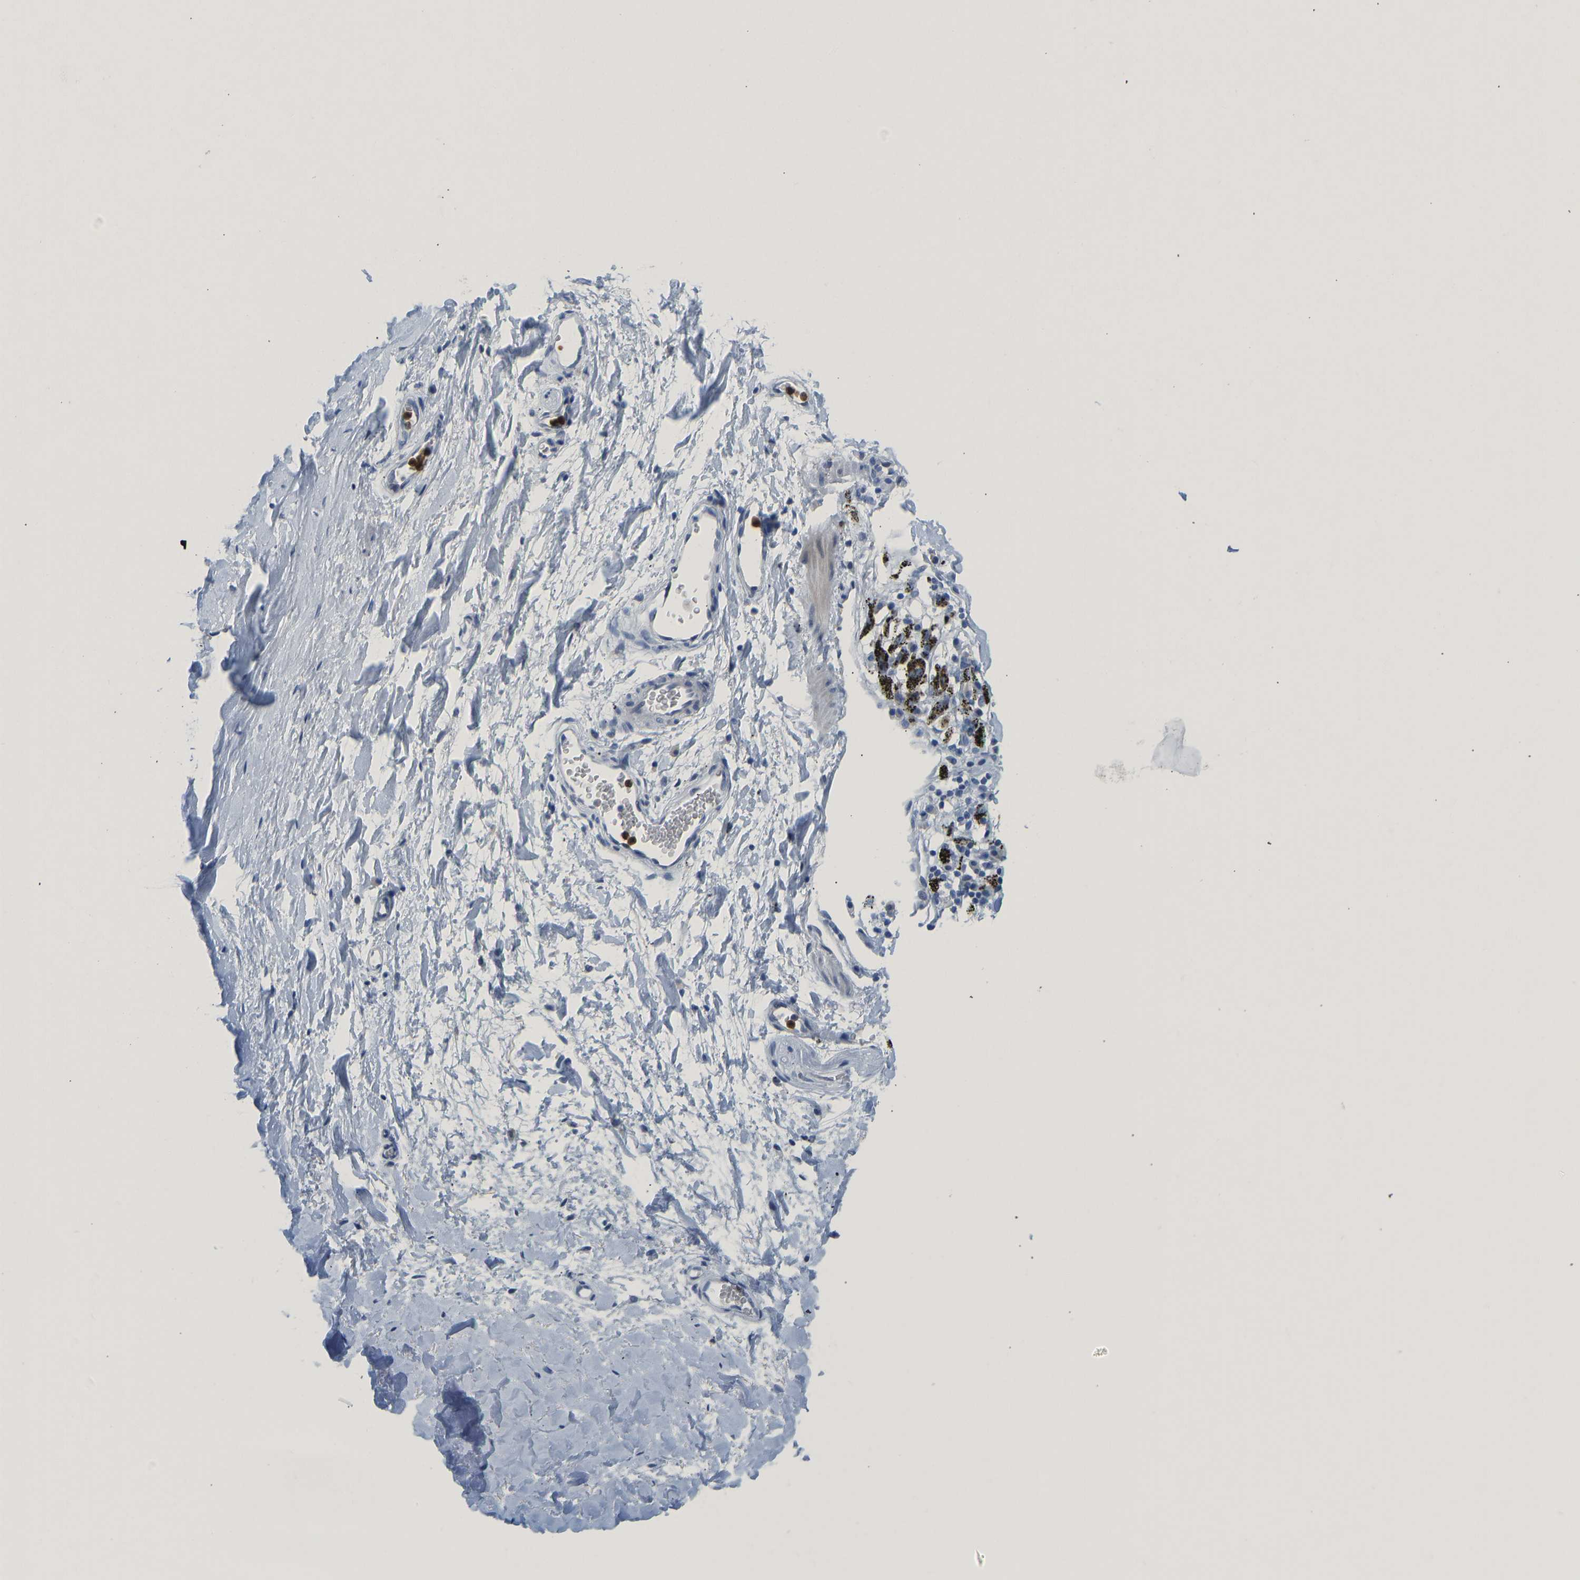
{"staining": {"intensity": "negative", "quantity": "none", "location": "none"}, "tissue": "adipose tissue", "cell_type": "Adipocytes", "image_type": "normal", "snomed": [{"axis": "morphology", "description": "Normal tissue, NOS"}, {"axis": "topography", "description": "Cartilage tissue"}, {"axis": "topography", "description": "Bronchus"}], "caption": "Immunohistochemical staining of normal human adipose tissue exhibits no significant positivity in adipocytes. The staining was performed using DAB to visualize the protein expression in brown, while the nuclei were stained in blue with hematoxylin (Magnification: 20x).", "gene": "TXNDC2", "patient": {"sex": "female", "age": 53}}